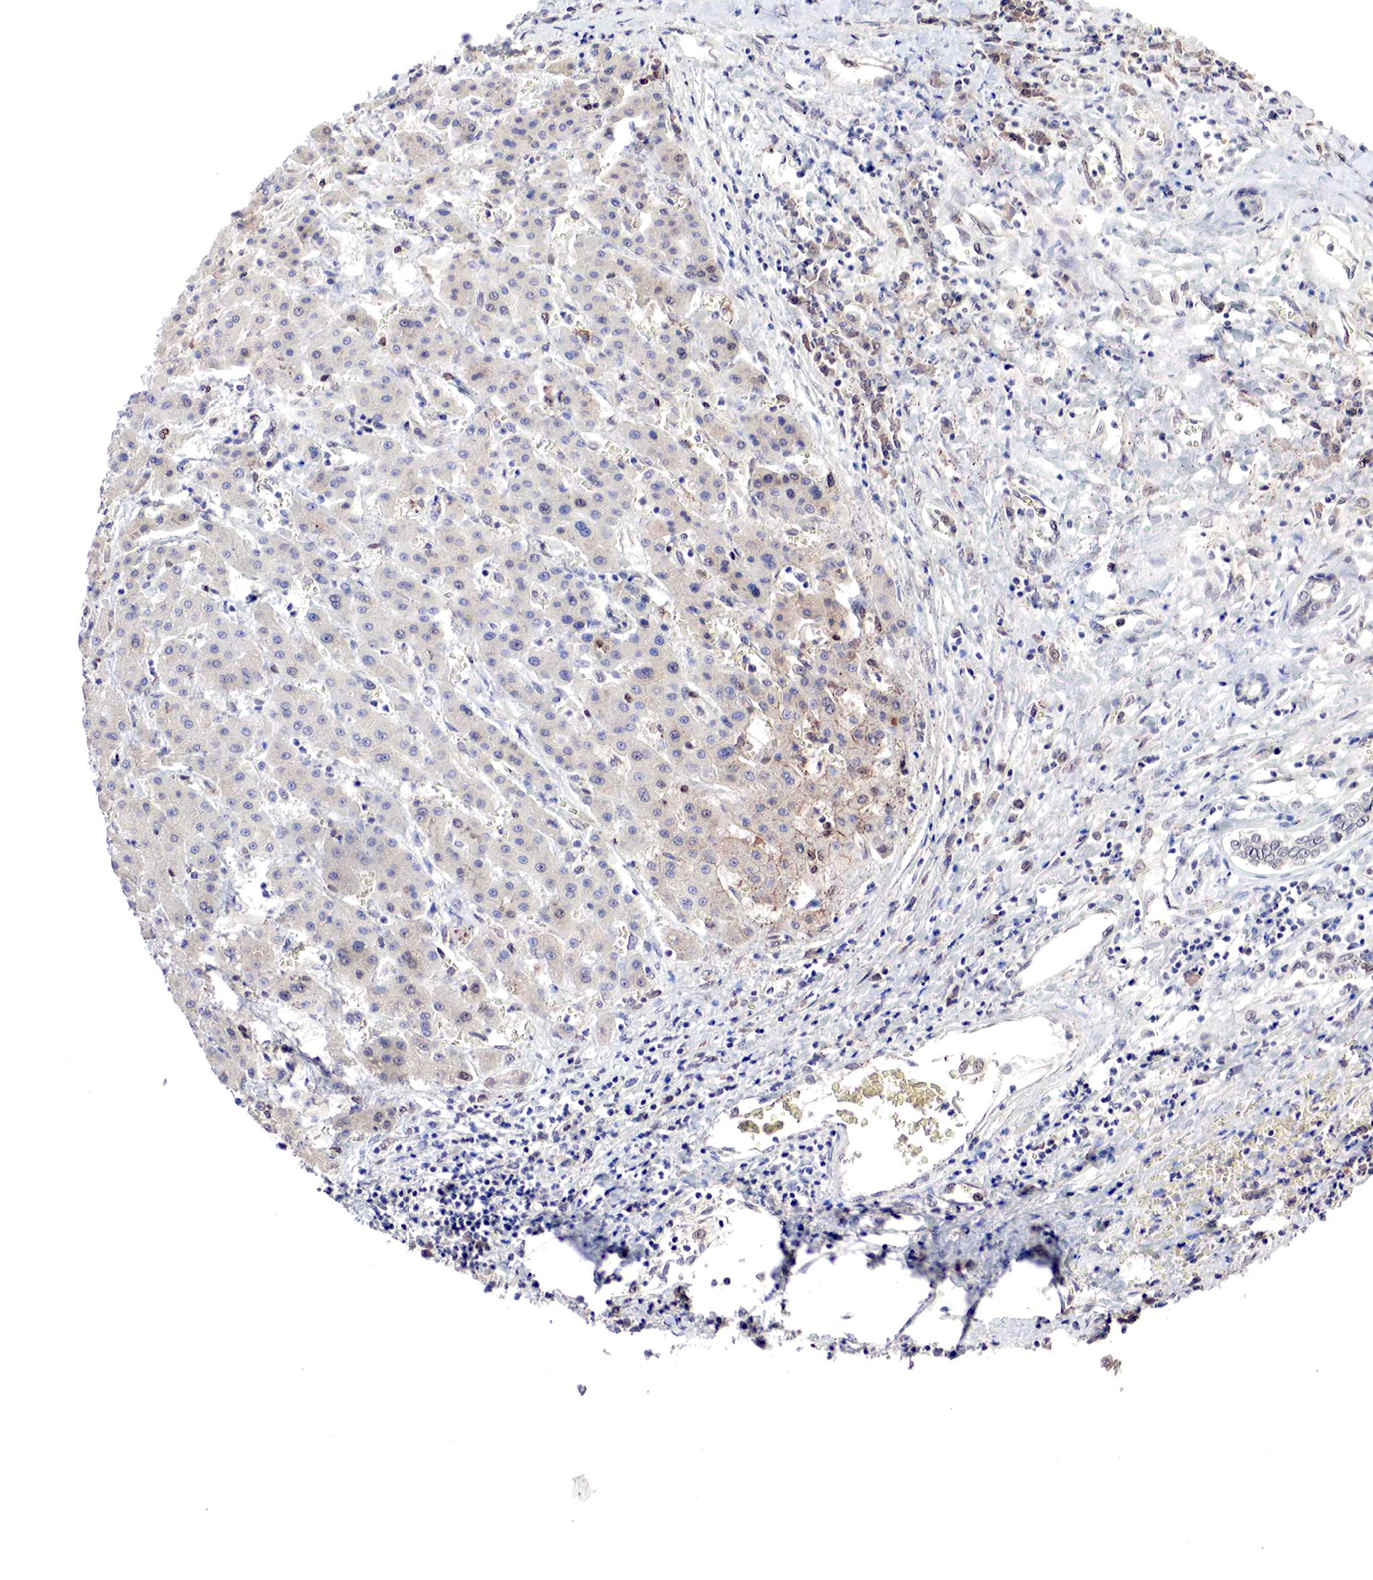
{"staining": {"intensity": "negative", "quantity": "none", "location": "none"}, "tissue": "liver cancer", "cell_type": "Tumor cells", "image_type": "cancer", "snomed": [{"axis": "morphology", "description": "Carcinoma, Hepatocellular, NOS"}, {"axis": "topography", "description": "Liver"}], "caption": "A high-resolution image shows immunohistochemistry (IHC) staining of liver cancer, which reveals no significant staining in tumor cells.", "gene": "DACH2", "patient": {"sex": "male", "age": 24}}